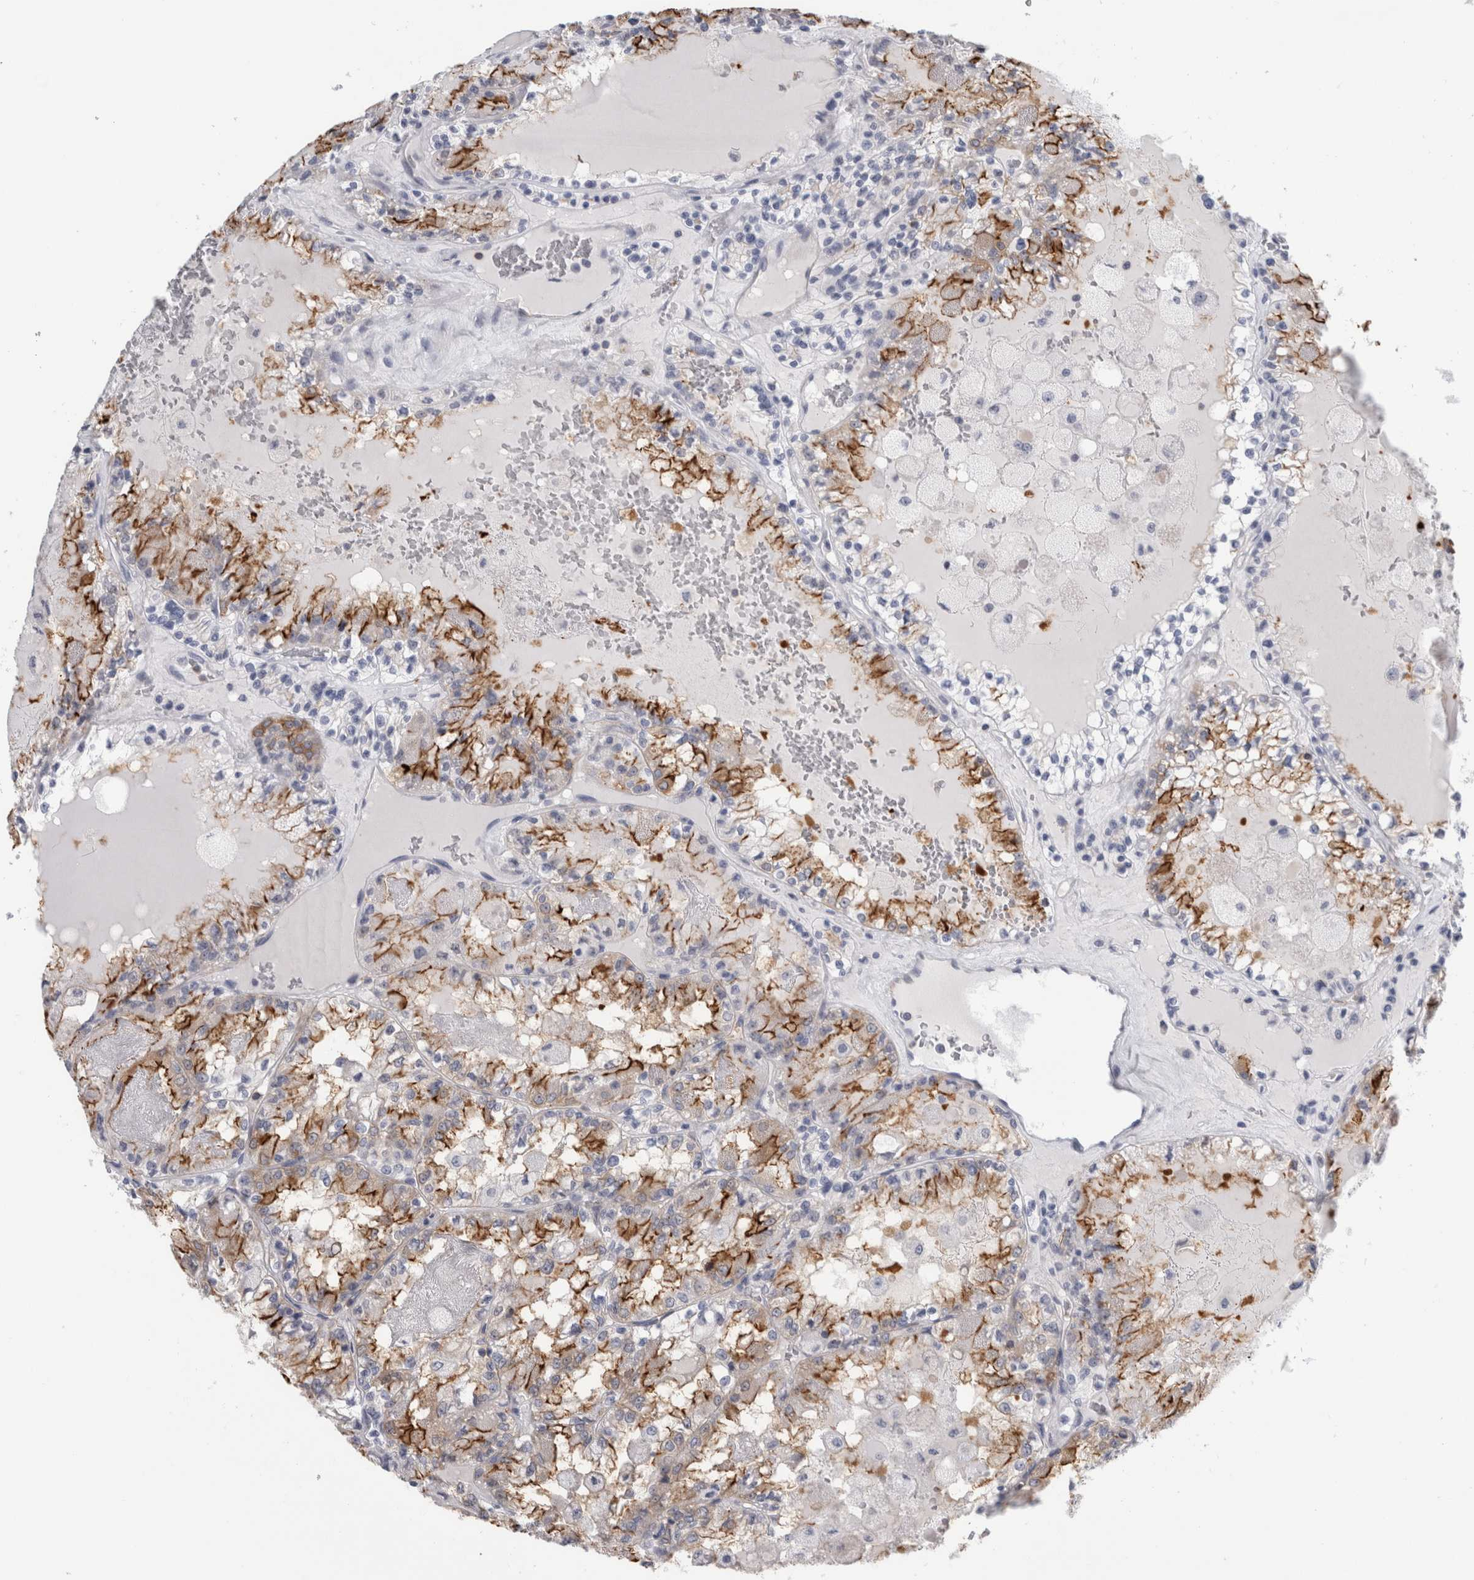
{"staining": {"intensity": "moderate", "quantity": "25%-75%", "location": "cytoplasmic/membranous"}, "tissue": "renal cancer", "cell_type": "Tumor cells", "image_type": "cancer", "snomed": [{"axis": "morphology", "description": "Adenocarcinoma, NOS"}, {"axis": "topography", "description": "Kidney"}], "caption": "Brown immunohistochemical staining in adenocarcinoma (renal) reveals moderate cytoplasmic/membranous staining in about 25%-75% of tumor cells. (DAB IHC with brightfield microscopy, high magnification).", "gene": "ANKFY1", "patient": {"sex": "female", "age": 56}}